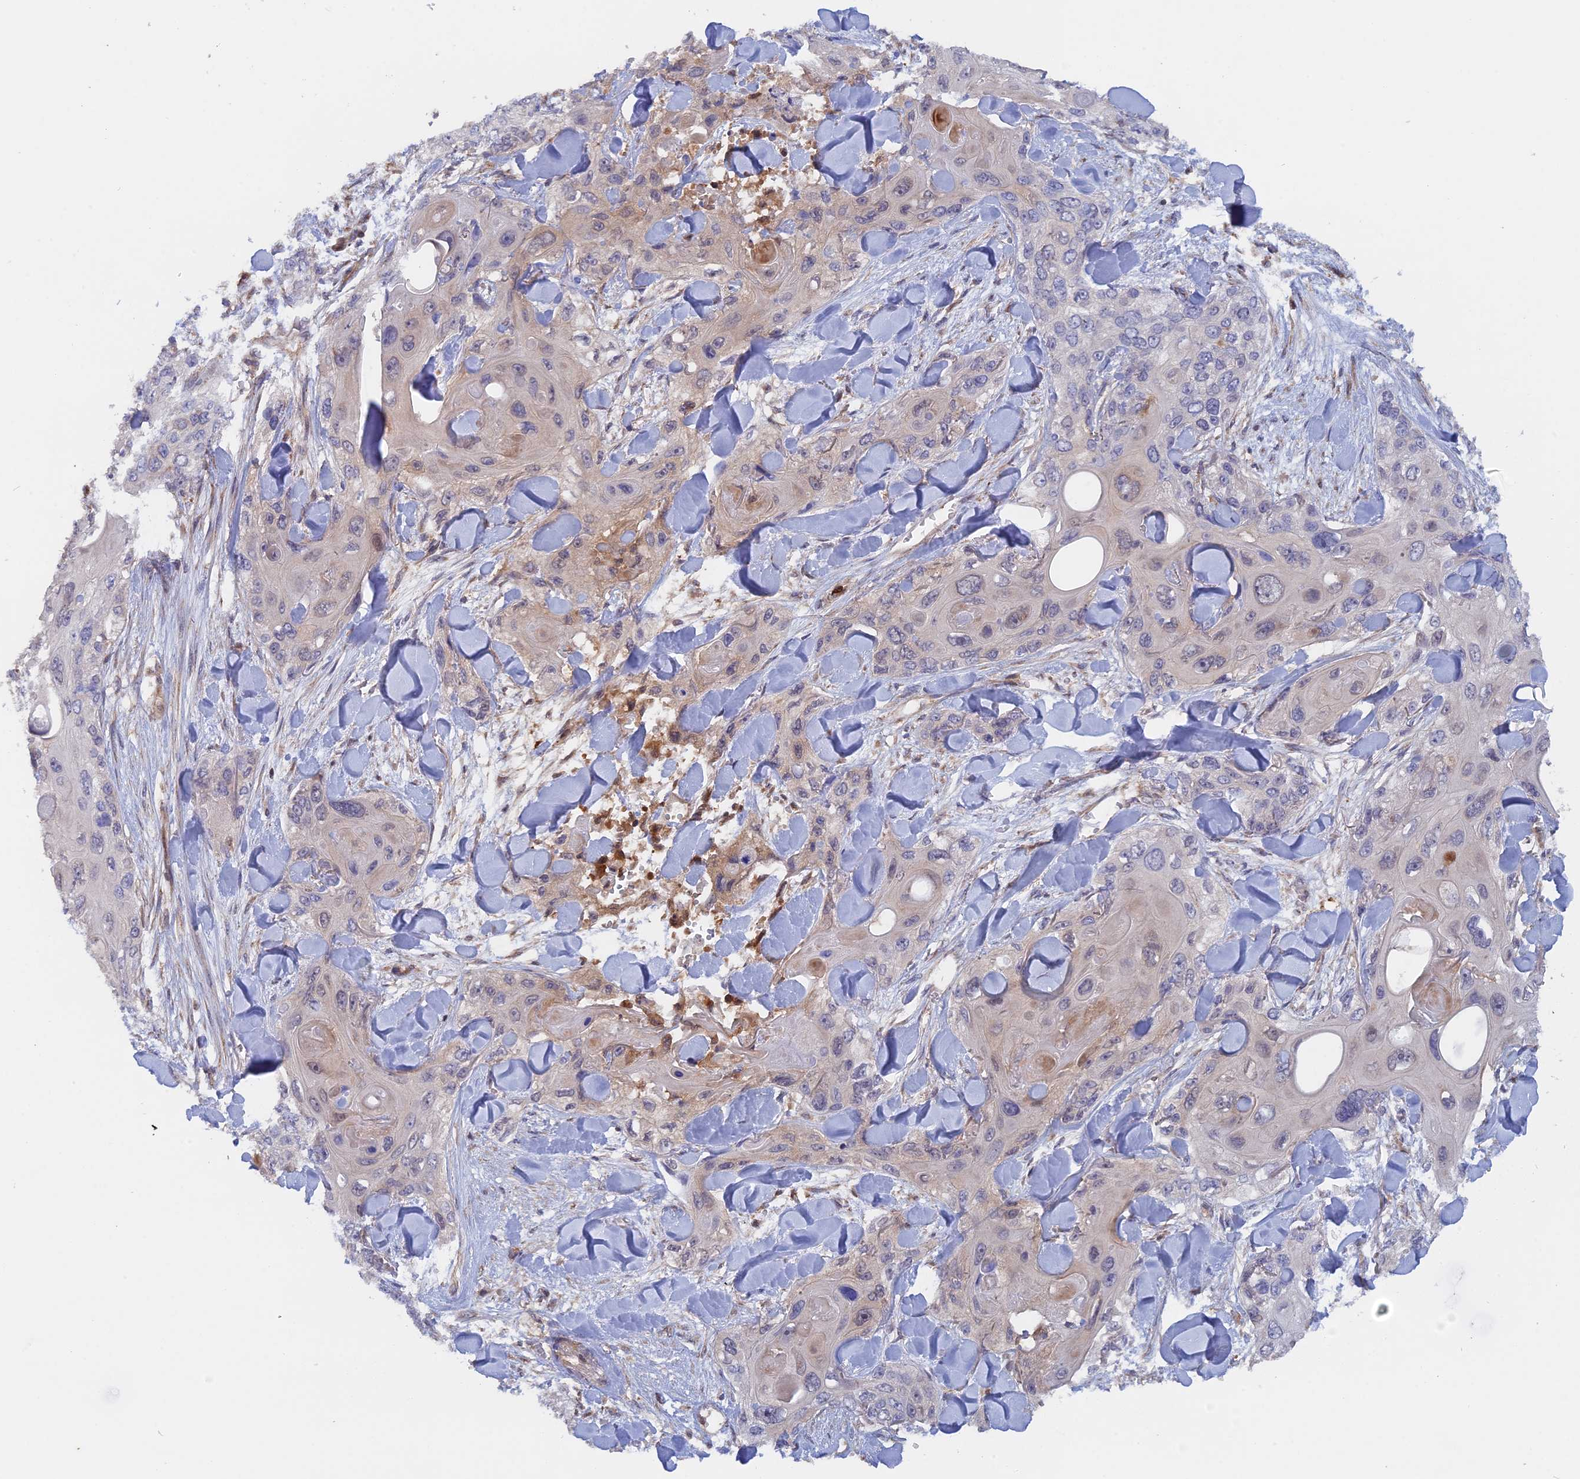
{"staining": {"intensity": "negative", "quantity": "none", "location": "none"}, "tissue": "skin cancer", "cell_type": "Tumor cells", "image_type": "cancer", "snomed": [{"axis": "morphology", "description": "Normal tissue, NOS"}, {"axis": "morphology", "description": "Squamous cell carcinoma, NOS"}, {"axis": "topography", "description": "Skin"}], "caption": "There is no significant positivity in tumor cells of skin squamous cell carcinoma. Nuclei are stained in blue.", "gene": "BLVRA", "patient": {"sex": "male", "age": 72}}